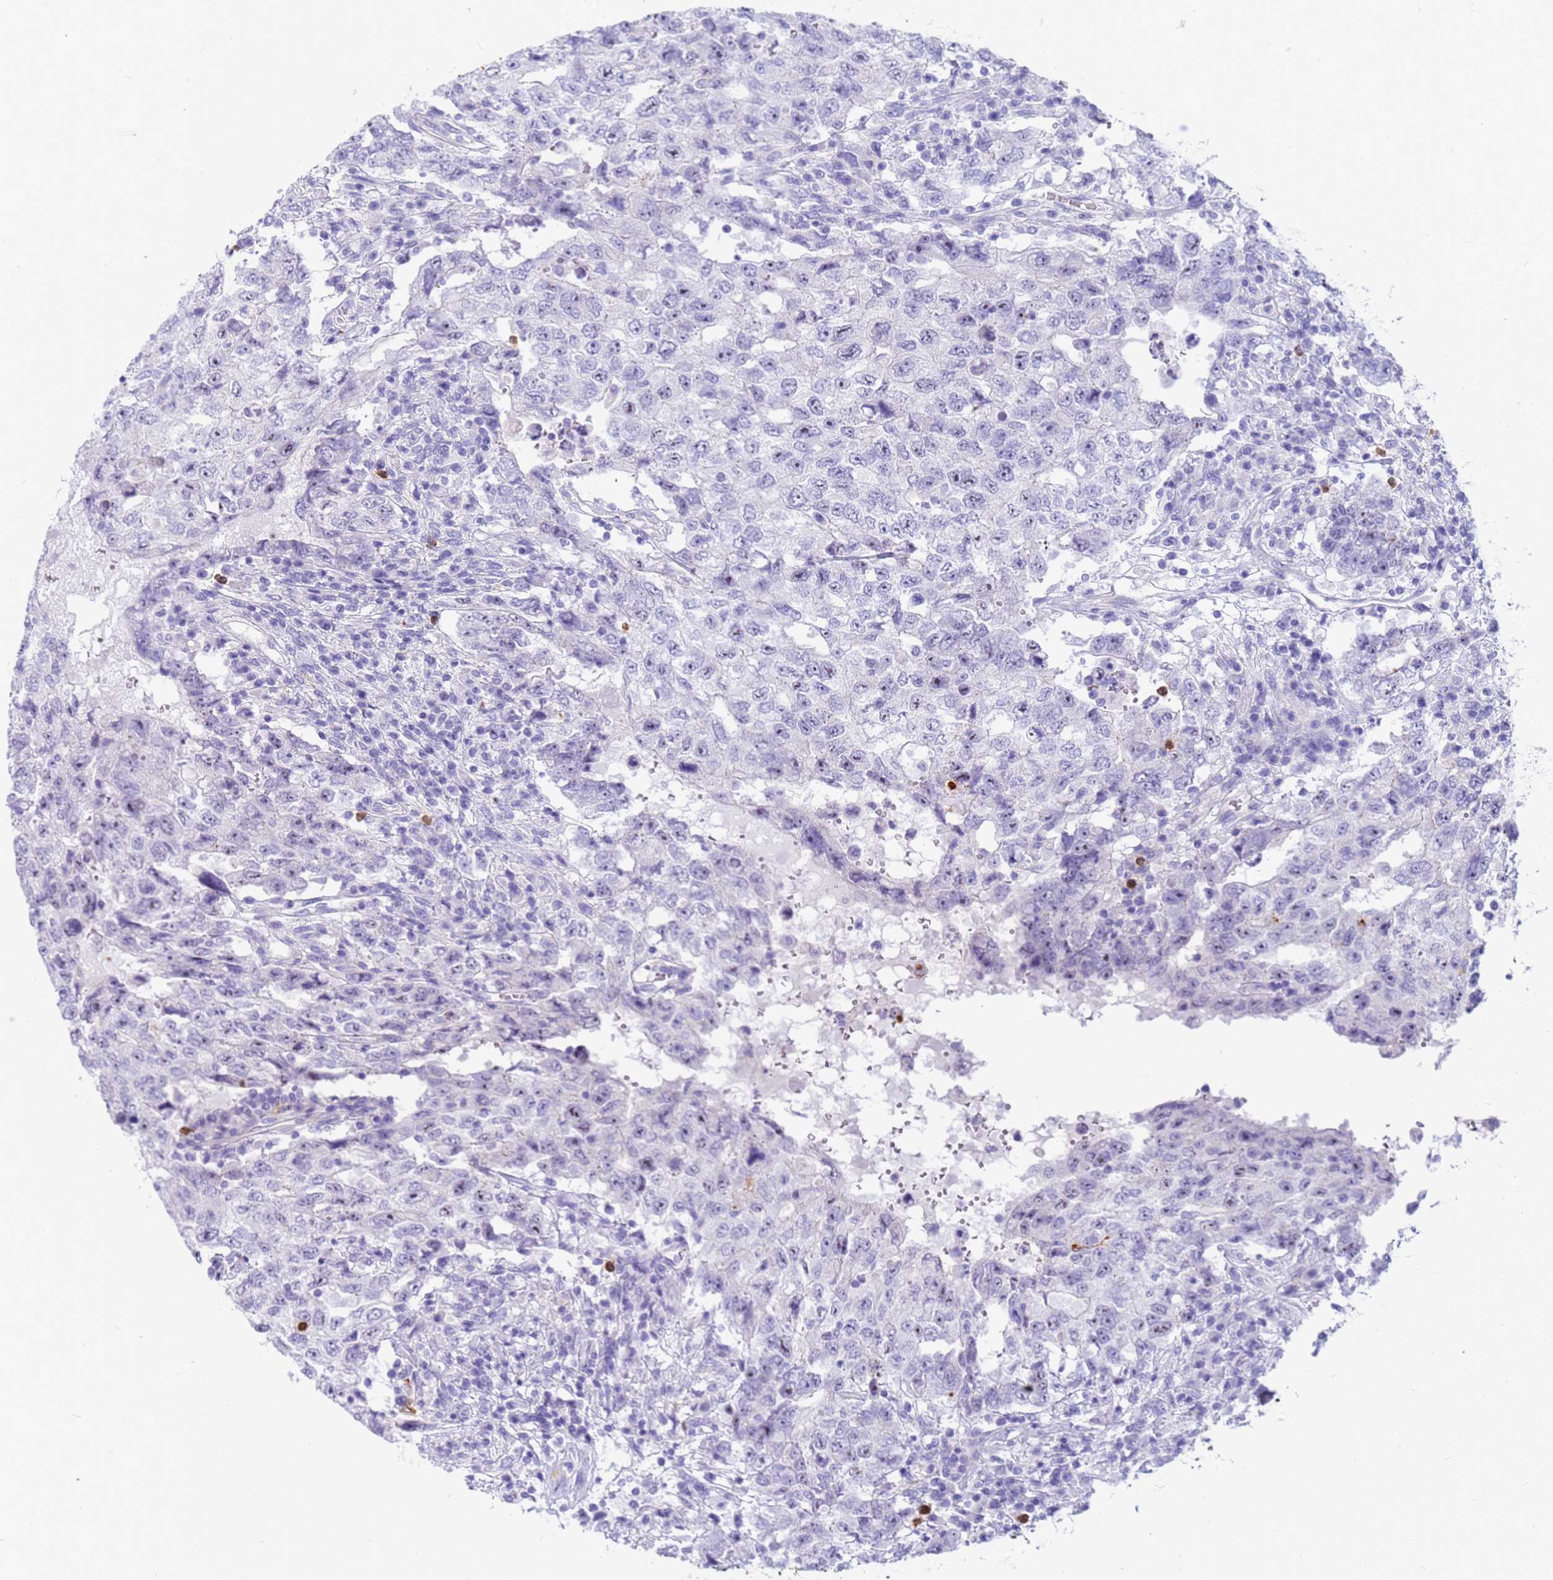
{"staining": {"intensity": "negative", "quantity": "none", "location": "none"}, "tissue": "testis cancer", "cell_type": "Tumor cells", "image_type": "cancer", "snomed": [{"axis": "morphology", "description": "Carcinoma, Embryonal, NOS"}, {"axis": "topography", "description": "Testis"}], "caption": "Protein analysis of embryonal carcinoma (testis) exhibits no significant expression in tumor cells.", "gene": "RNASE2", "patient": {"sex": "male", "age": 26}}